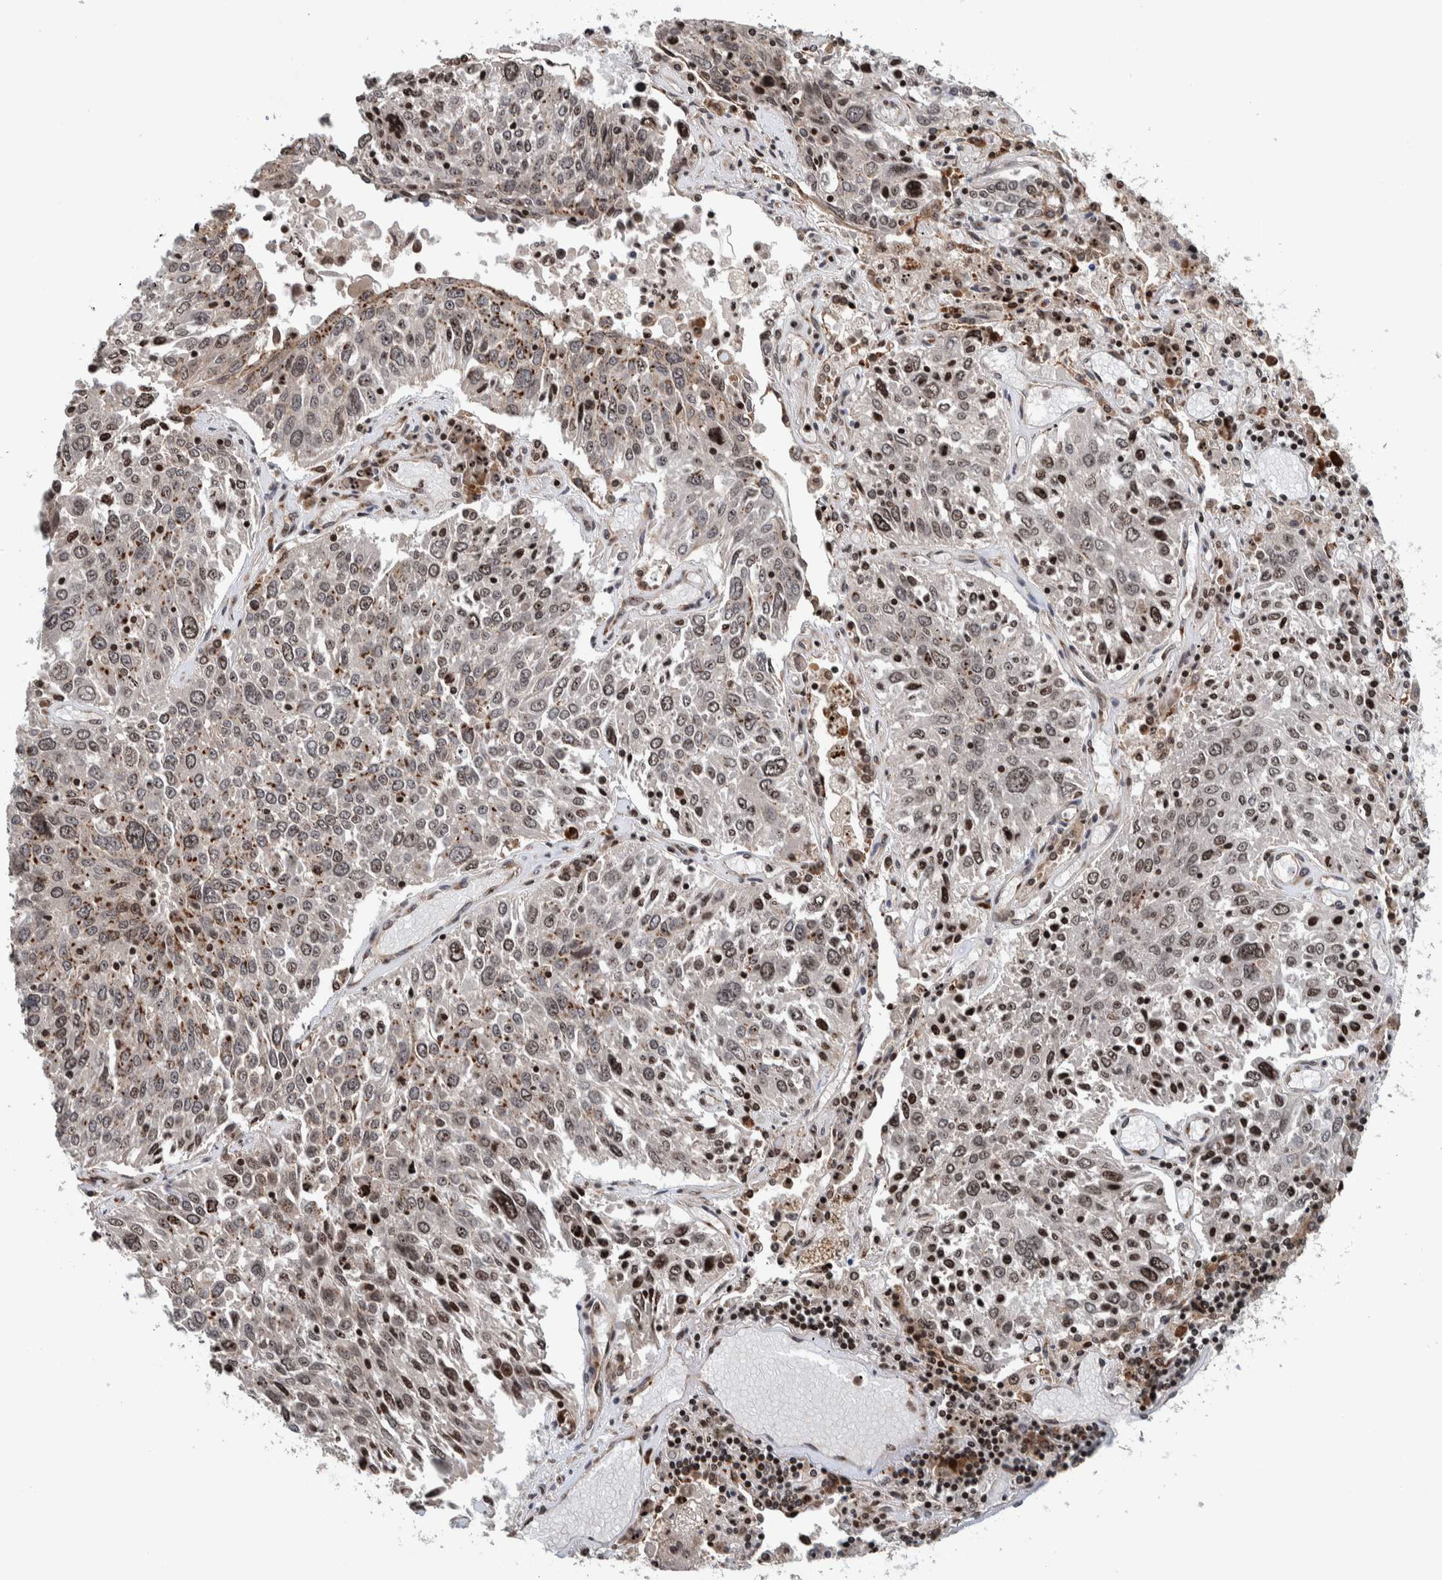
{"staining": {"intensity": "moderate", "quantity": "25%-75%", "location": "cytoplasmic/membranous,nuclear"}, "tissue": "lung cancer", "cell_type": "Tumor cells", "image_type": "cancer", "snomed": [{"axis": "morphology", "description": "Squamous cell carcinoma, NOS"}, {"axis": "topography", "description": "Lung"}], "caption": "Protein expression analysis of lung cancer (squamous cell carcinoma) displays moderate cytoplasmic/membranous and nuclear expression in approximately 25%-75% of tumor cells.", "gene": "CCDC182", "patient": {"sex": "male", "age": 65}}